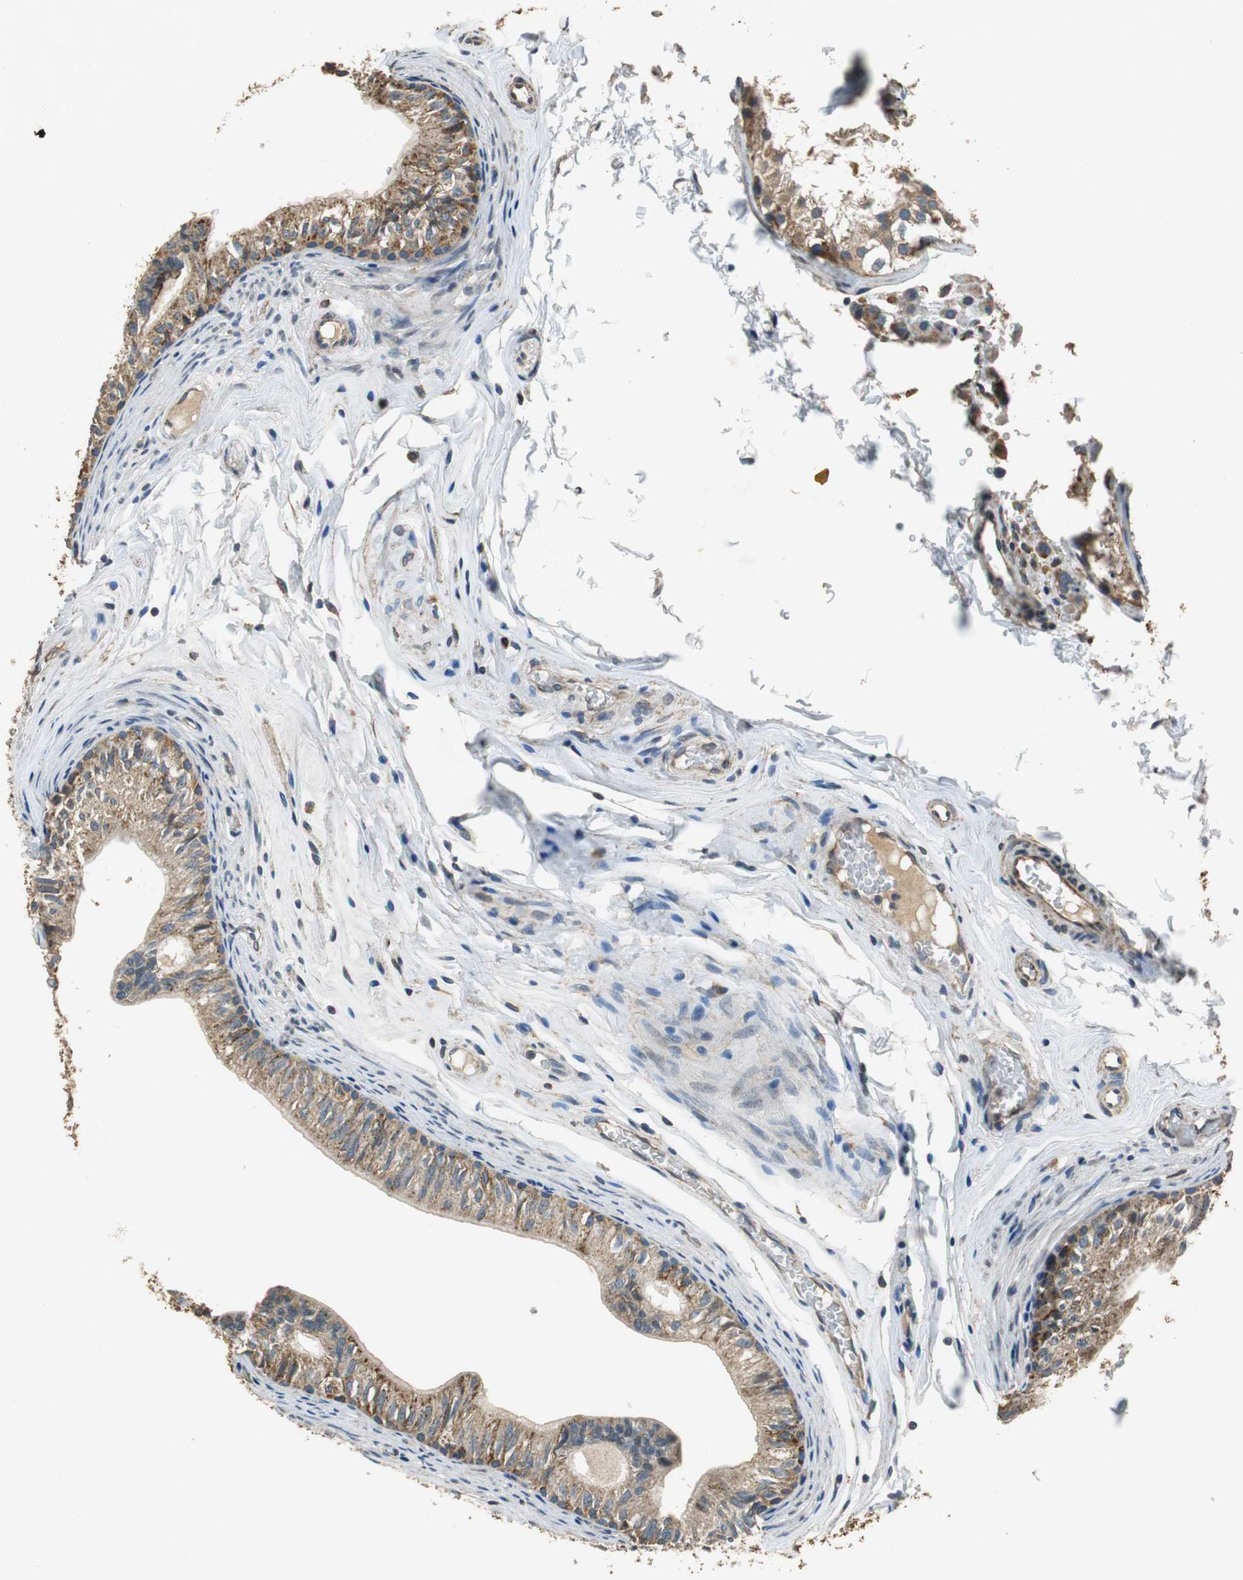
{"staining": {"intensity": "strong", "quantity": ">75%", "location": "cytoplasmic/membranous"}, "tissue": "epididymis", "cell_type": "Glandular cells", "image_type": "normal", "snomed": [{"axis": "morphology", "description": "Normal tissue, NOS"}, {"axis": "topography", "description": "Testis"}, {"axis": "topography", "description": "Epididymis"}], "caption": "Normal epididymis reveals strong cytoplasmic/membranous staining in about >75% of glandular cells (Stains: DAB in brown, nuclei in blue, Microscopy: brightfield microscopy at high magnification)..", "gene": "ALDH4A1", "patient": {"sex": "male", "age": 36}}